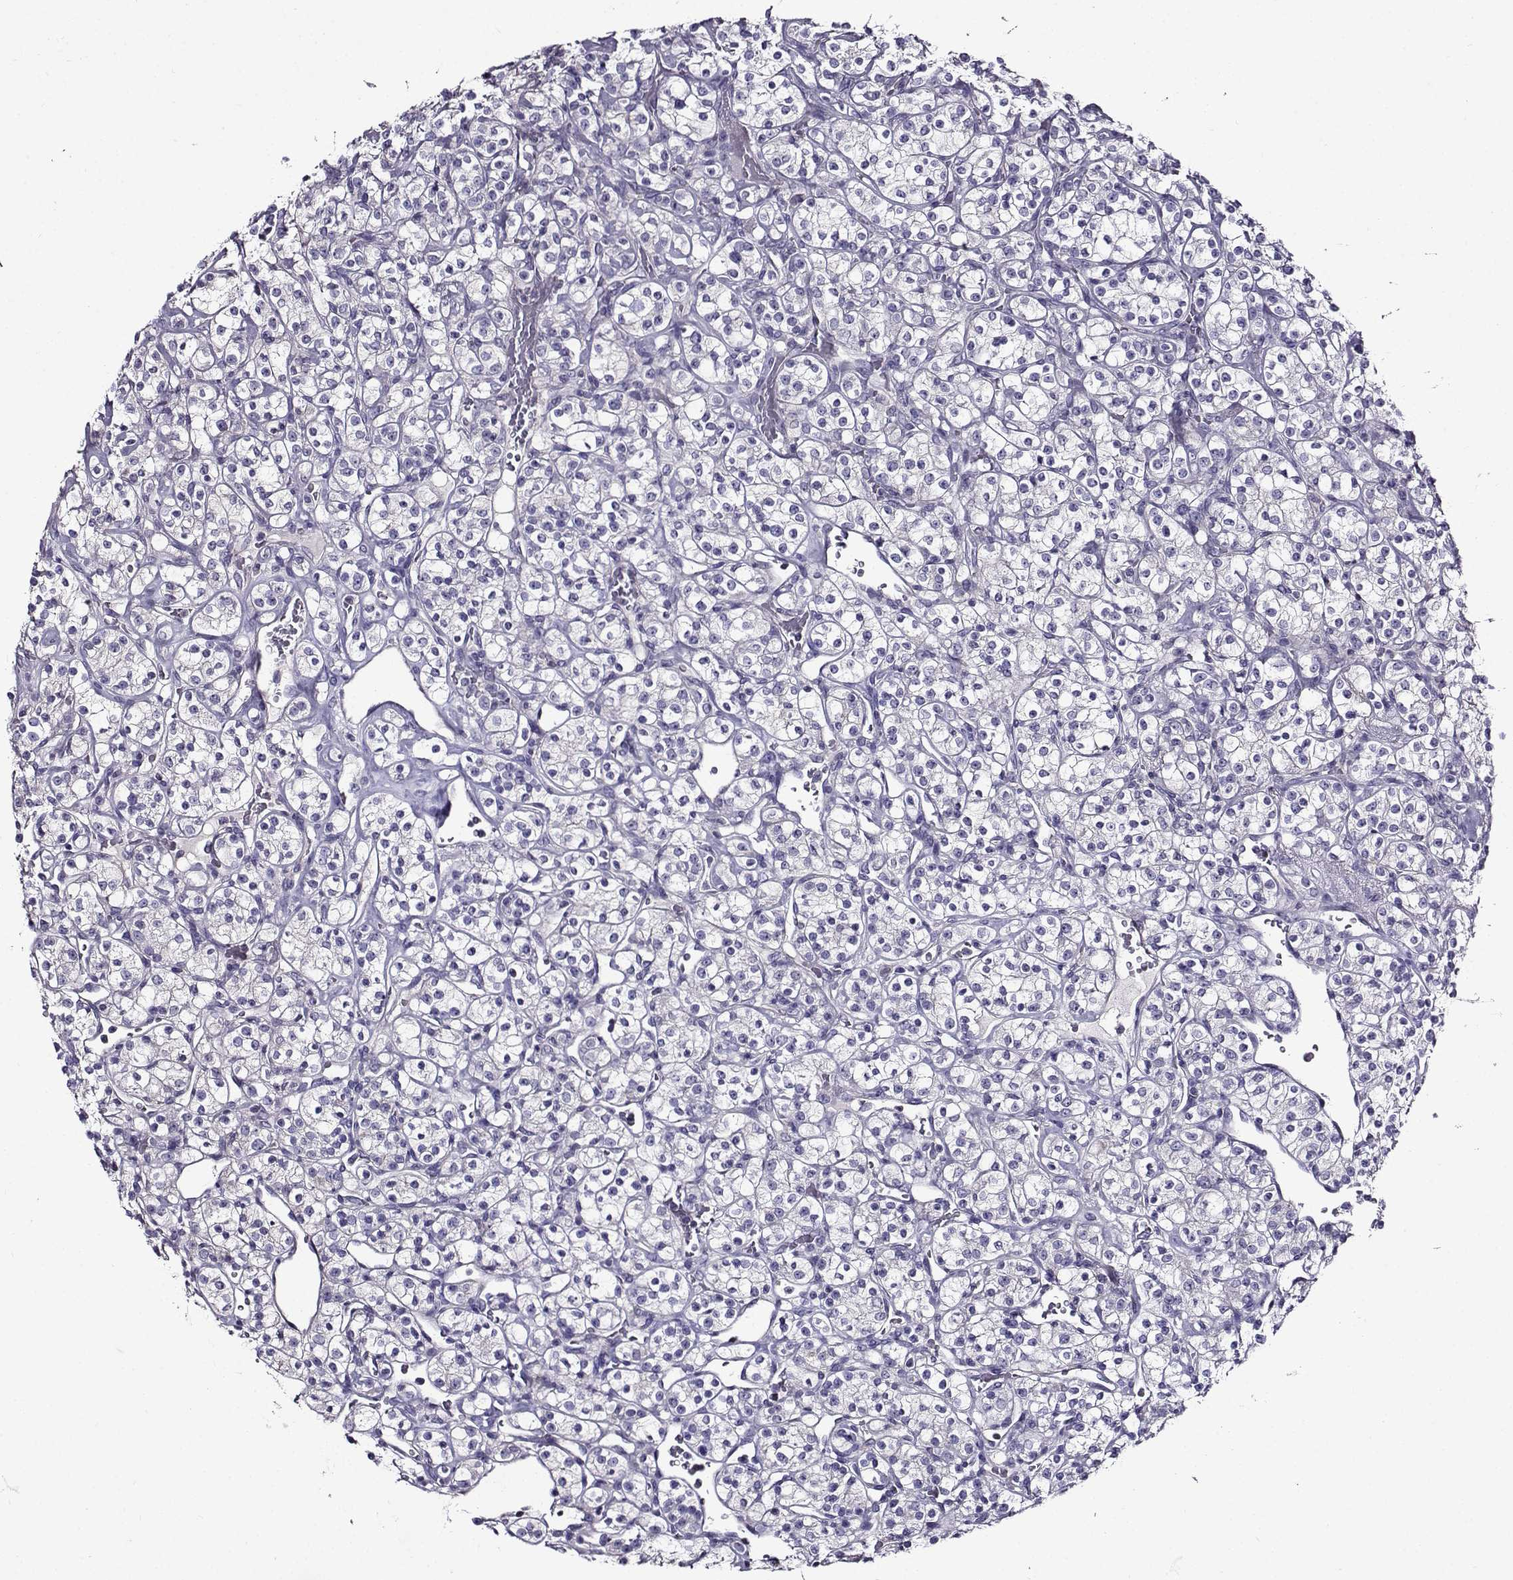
{"staining": {"intensity": "negative", "quantity": "none", "location": "none"}, "tissue": "renal cancer", "cell_type": "Tumor cells", "image_type": "cancer", "snomed": [{"axis": "morphology", "description": "Adenocarcinoma, NOS"}, {"axis": "topography", "description": "Kidney"}], "caption": "The photomicrograph reveals no staining of tumor cells in renal adenocarcinoma.", "gene": "TMEM266", "patient": {"sex": "male", "age": 77}}